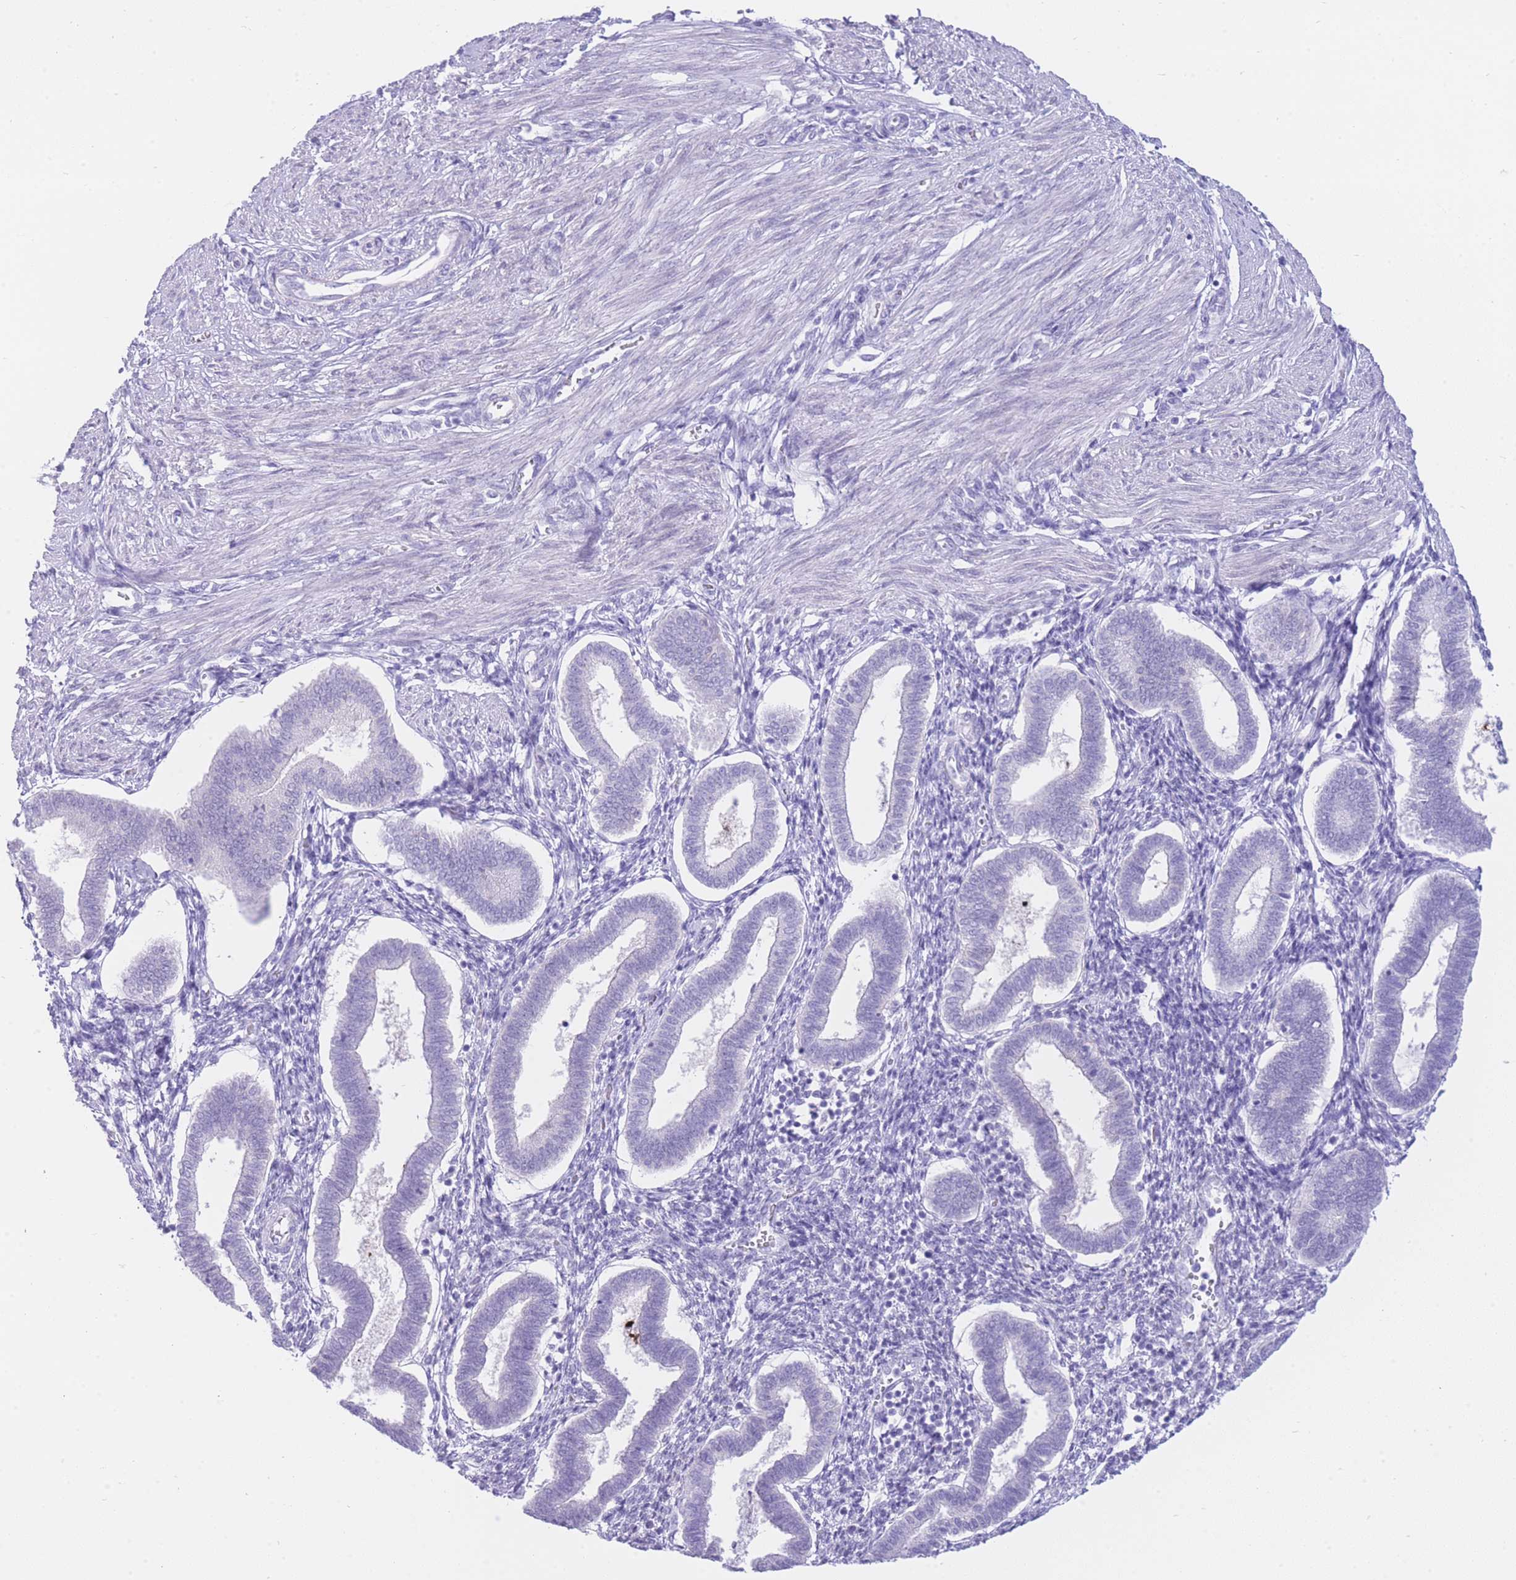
{"staining": {"intensity": "negative", "quantity": "none", "location": "none"}, "tissue": "endometrium", "cell_type": "Cells in endometrial stroma", "image_type": "normal", "snomed": [{"axis": "morphology", "description": "Normal tissue, NOS"}, {"axis": "topography", "description": "Endometrium"}], "caption": "Image shows no significant protein expression in cells in endometrial stroma of benign endometrium.", "gene": "ZNF212", "patient": {"sex": "female", "age": 24}}